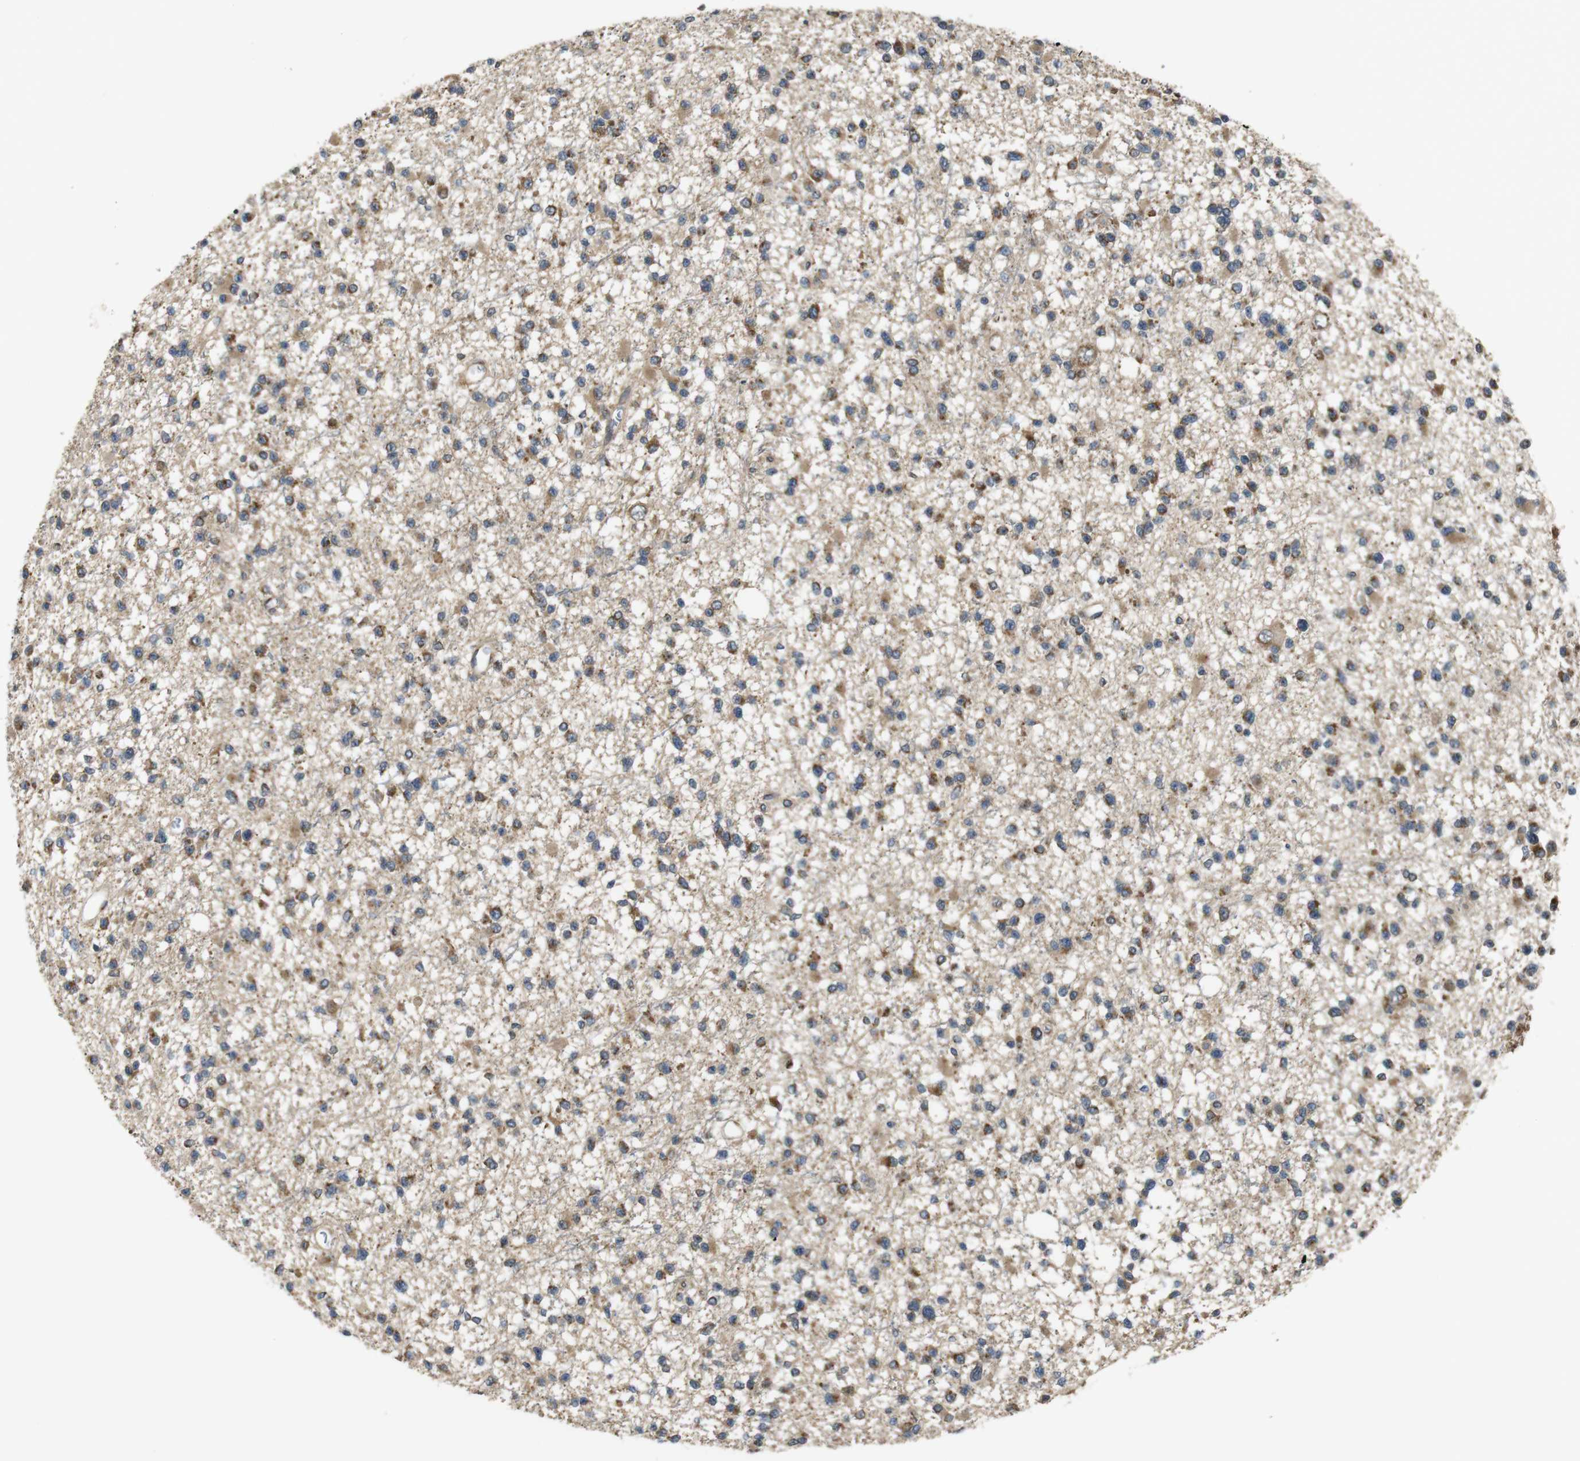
{"staining": {"intensity": "moderate", "quantity": ">75%", "location": "cytoplasmic/membranous"}, "tissue": "glioma", "cell_type": "Tumor cells", "image_type": "cancer", "snomed": [{"axis": "morphology", "description": "Glioma, malignant, Low grade"}, {"axis": "topography", "description": "Brain"}], "caption": "Immunohistochemical staining of human malignant low-grade glioma demonstrates medium levels of moderate cytoplasmic/membranous staining in approximately >75% of tumor cells.", "gene": "EFCAB14", "patient": {"sex": "female", "age": 22}}